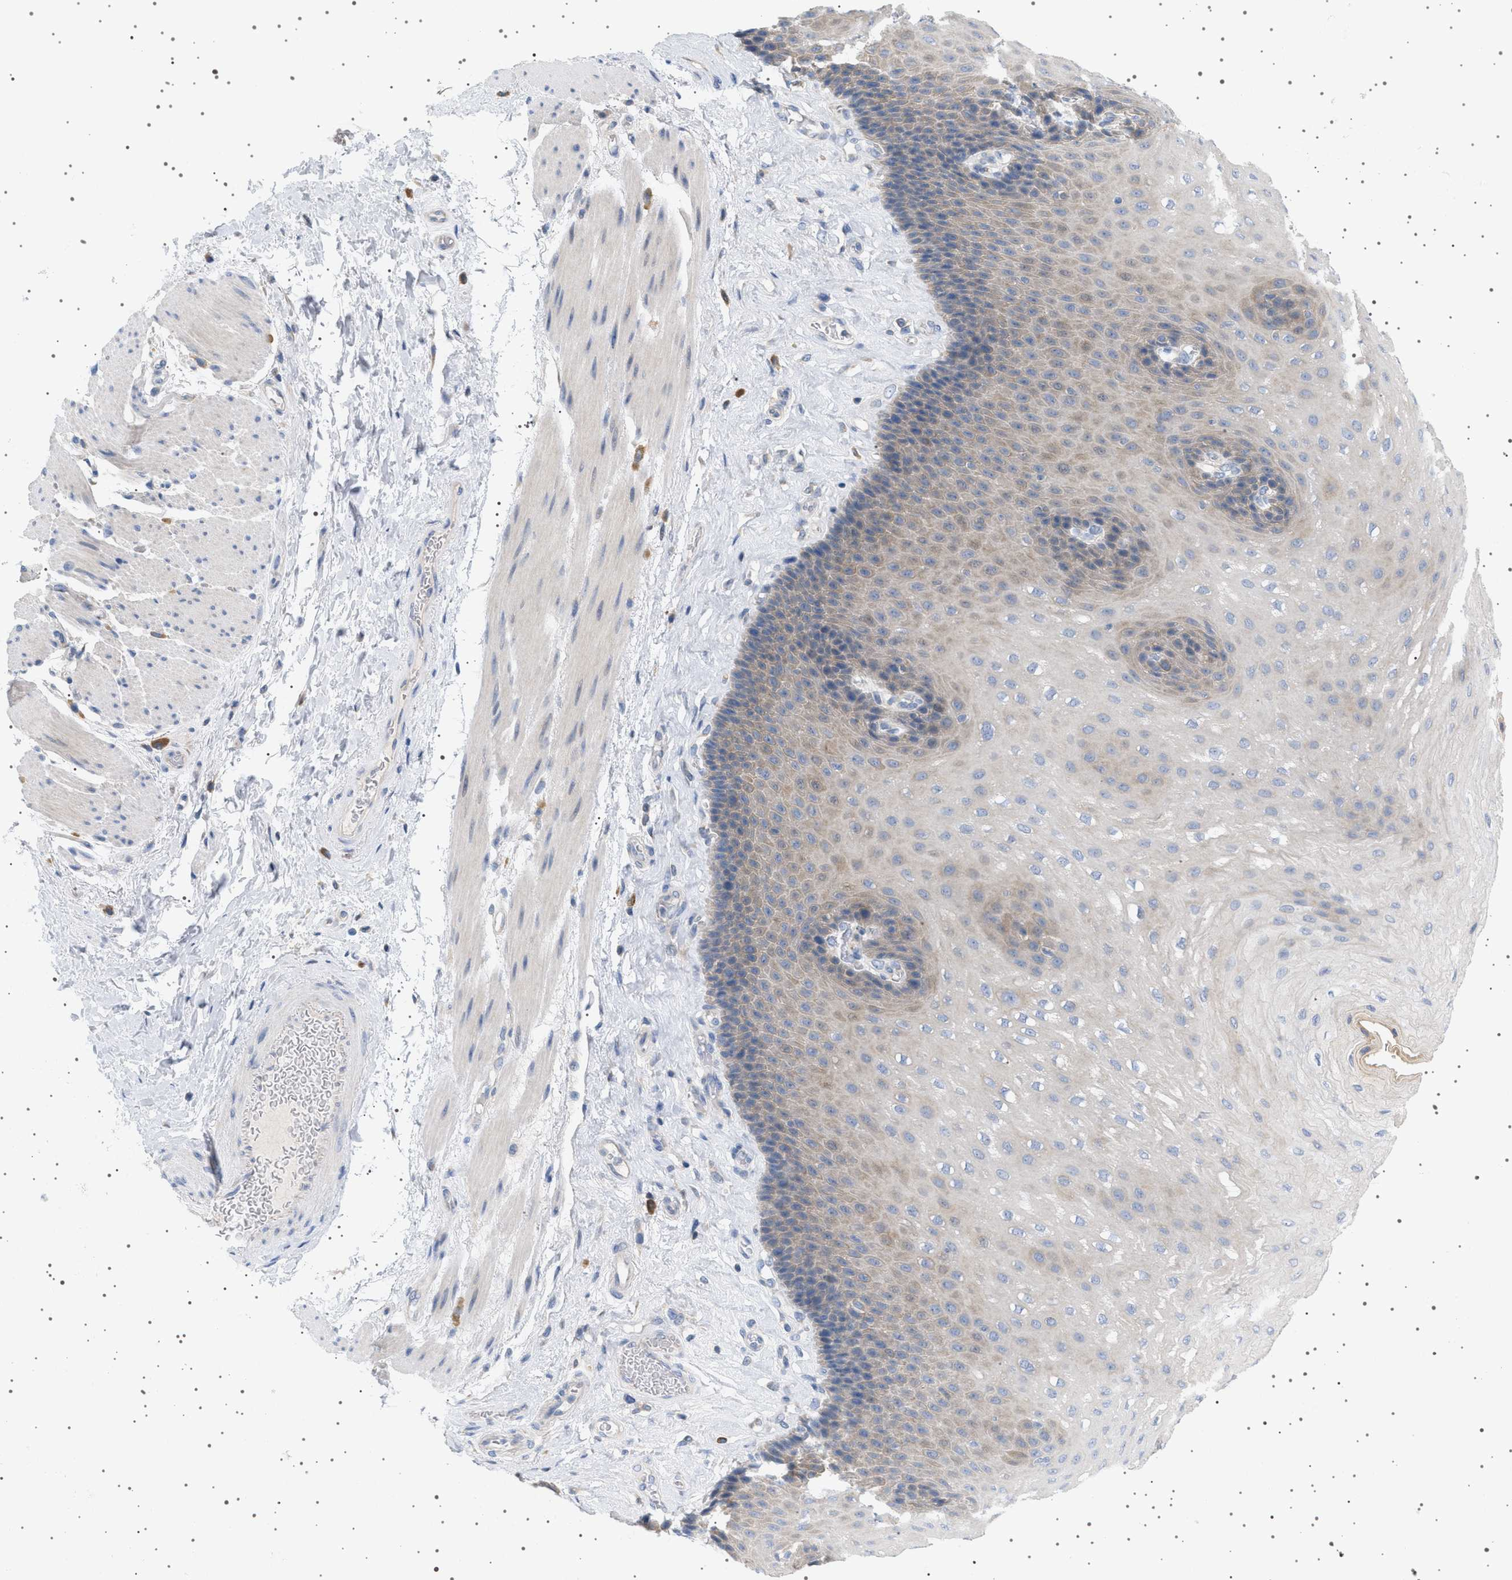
{"staining": {"intensity": "weak", "quantity": "25%-75%", "location": "cytoplasmic/membranous"}, "tissue": "esophagus", "cell_type": "Squamous epithelial cells", "image_type": "normal", "snomed": [{"axis": "morphology", "description": "Normal tissue, NOS"}, {"axis": "topography", "description": "Esophagus"}], "caption": "High-magnification brightfield microscopy of normal esophagus stained with DAB (brown) and counterstained with hematoxylin (blue). squamous epithelial cells exhibit weak cytoplasmic/membranous staining is present in approximately25%-75% of cells. The protein is stained brown, and the nuclei are stained in blue (DAB (3,3'-diaminobenzidine) IHC with brightfield microscopy, high magnification).", "gene": "ADCY10", "patient": {"sex": "female", "age": 72}}